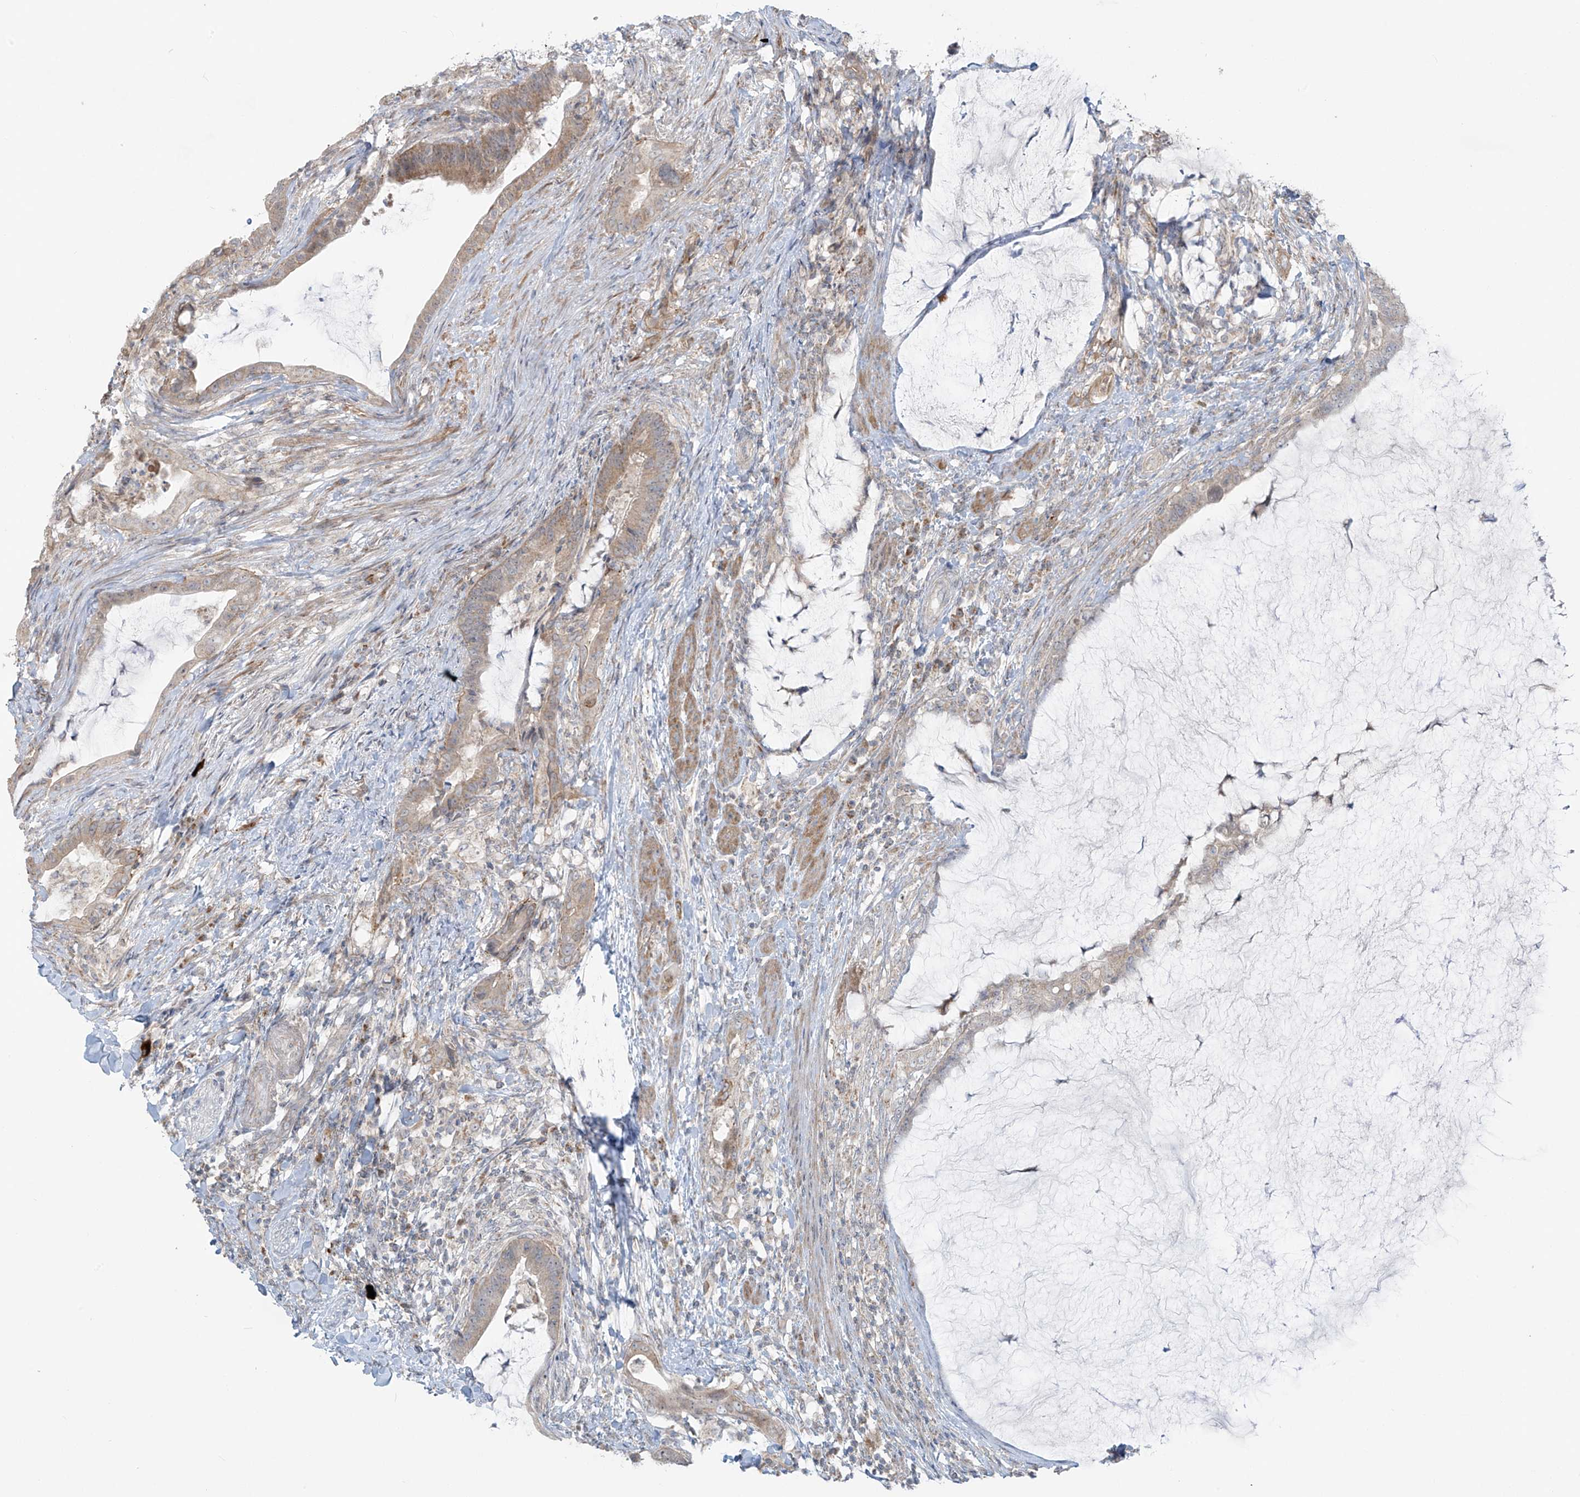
{"staining": {"intensity": "weak", "quantity": ">75%", "location": "cytoplasmic/membranous"}, "tissue": "colorectal cancer", "cell_type": "Tumor cells", "image_type": "cancer", "snomed": [{"axis": "morphology", "description": "Adenocarcinoma, NOS"}, {"axis": "topography", "description": "Colon"}], "caption": "The image exhibits staining of colorectal adenocarcinoma, revealing weak cytoplasmic/membranous protein positivity (brown color) within tumor cells.", "gene": "HDDC2", "patient": {"sex": "female", "age": 66}}